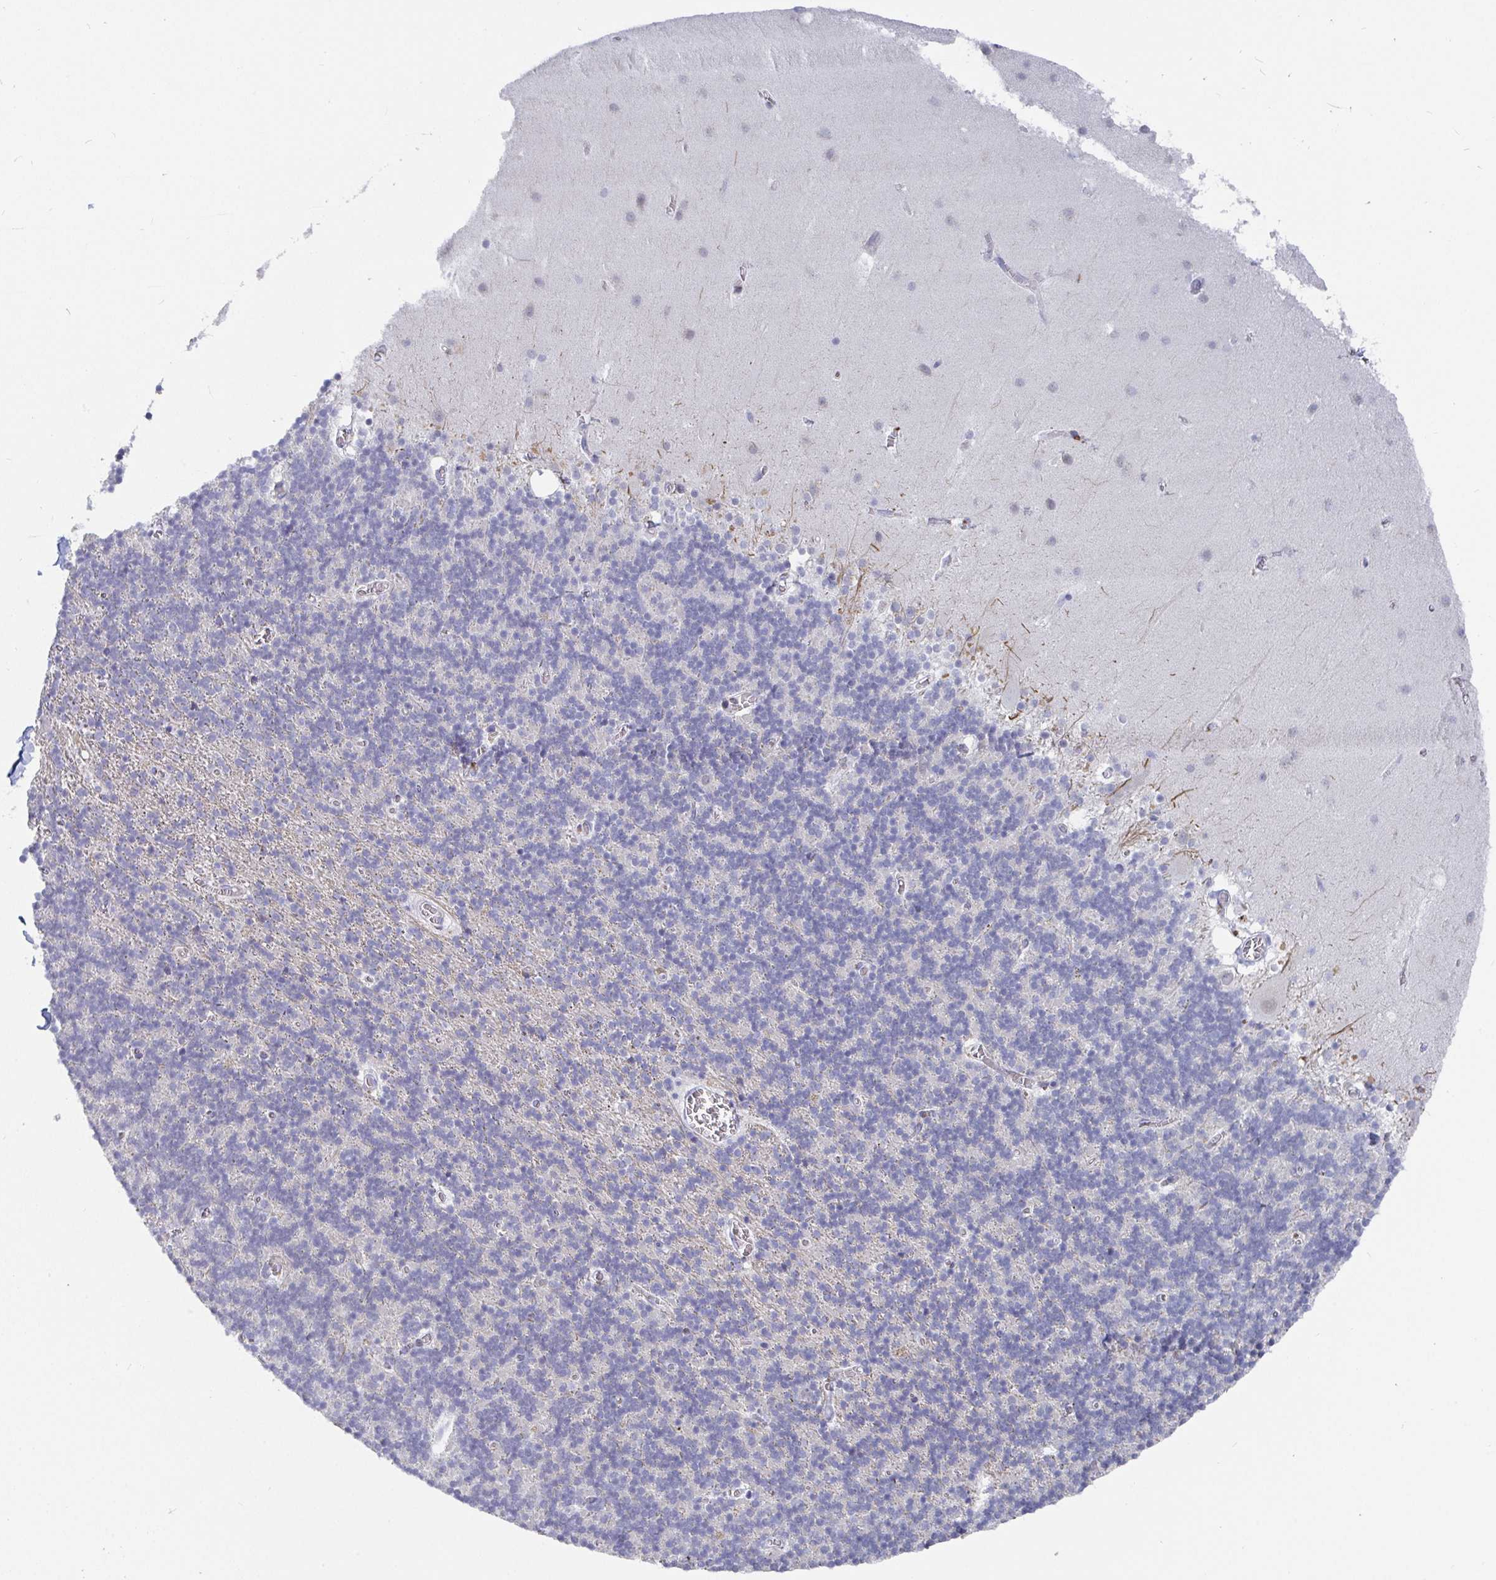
{"staining": {"intensity": "negative", "quantity": "none", "location": "none"}, "tissue": "cerebellum", "cell_type": "Cells in granular layer", "image_type": "normal", "snomed": [{"axis": "morphology", "description": "Normal tissue, NOS"}, {"axis": "topography", "description": "Cerebellum"}], "caption": "Cells in granular layer show no significant staining in unremarkable cerebellum.", "gene": "TAS2R39", "patient": {"sex": "male", "age": 70}}